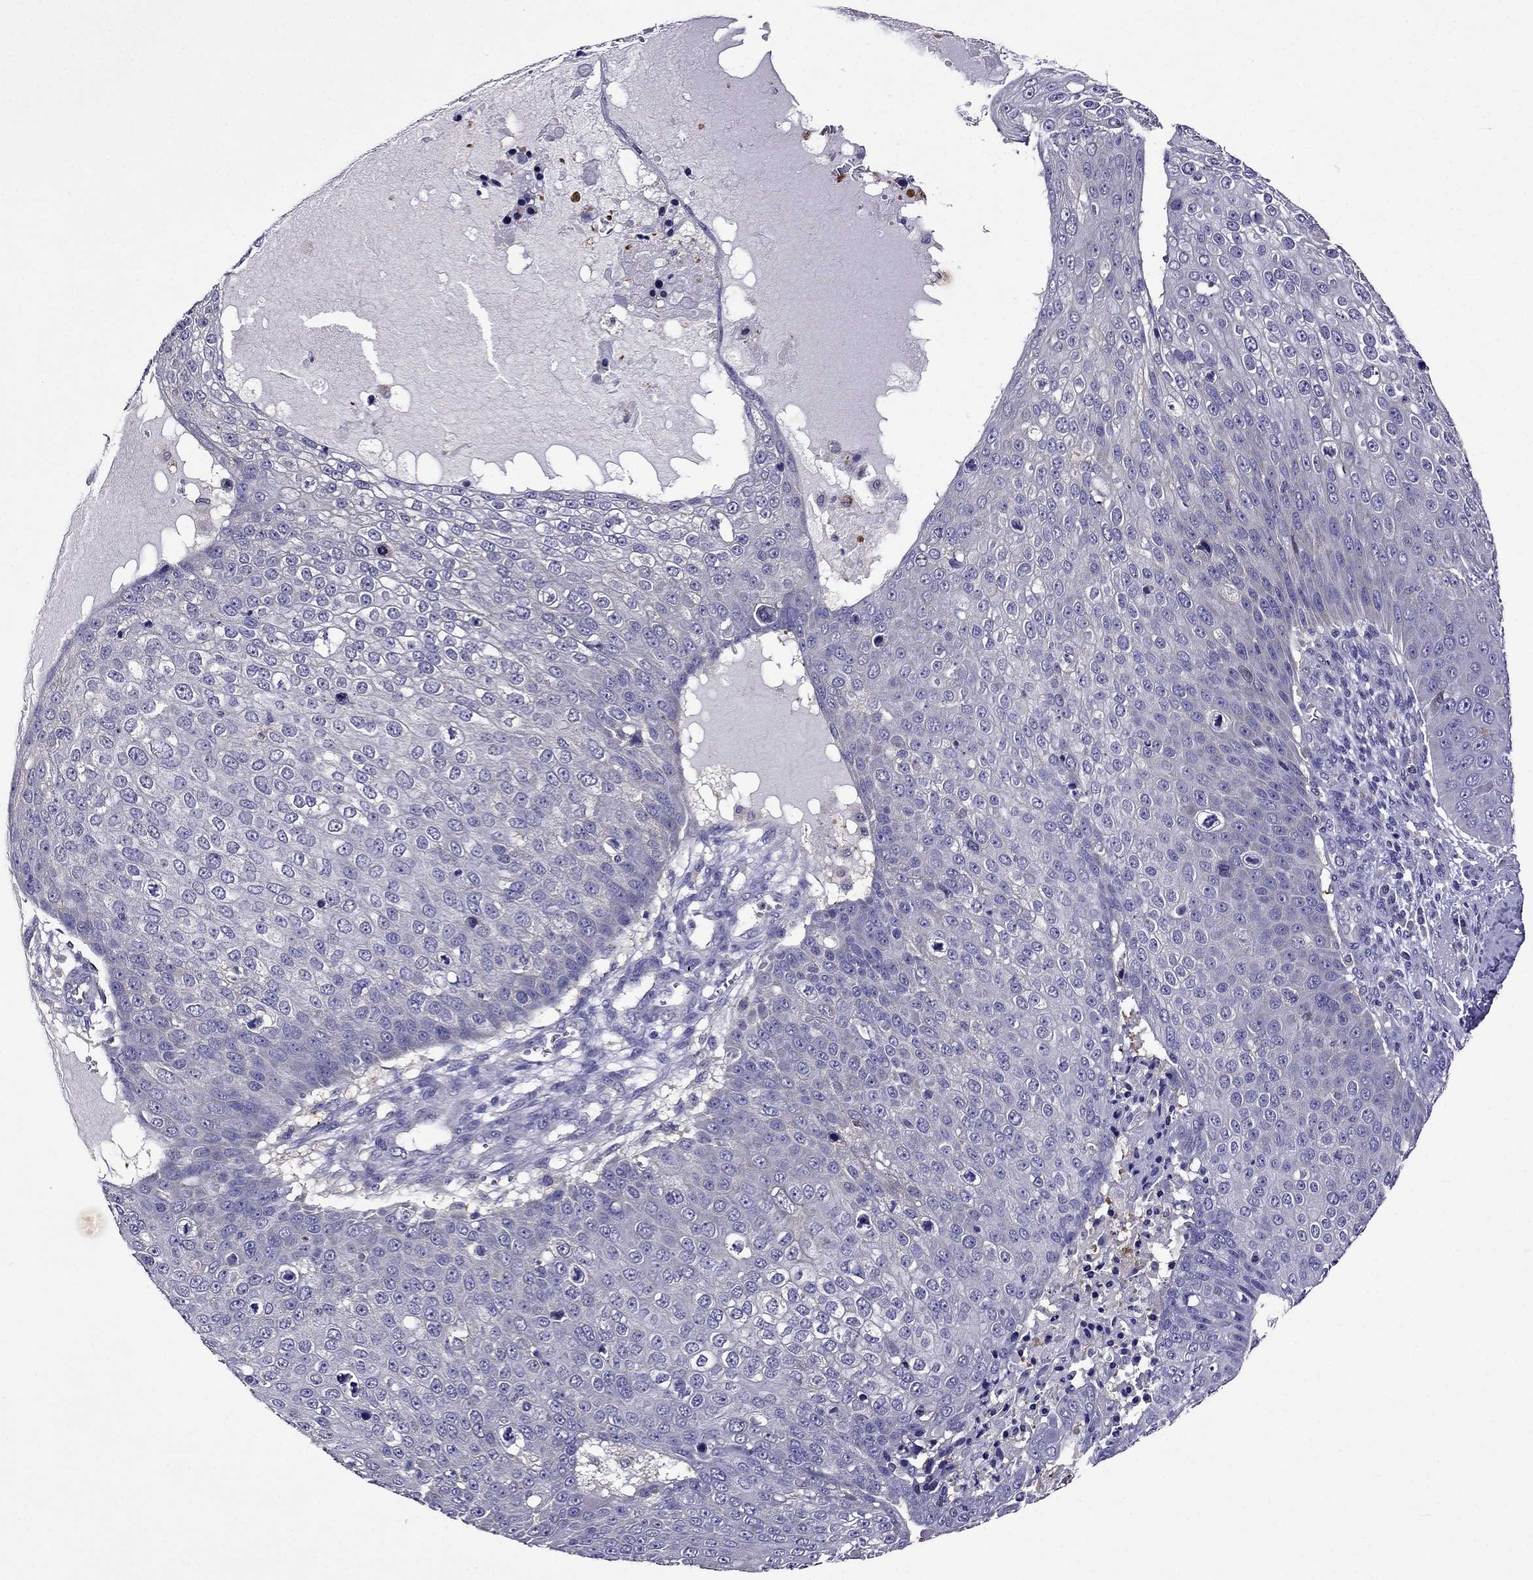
{"staining": {"intensity": "negative", "quantity": "none", "location": "none"}, "tissue": "skin cancer", "cell_type": "Tumor cells", "image_type": "cancer", "snomed": [{"axis": "morphology", "description": "Squamous cell carcinoma, NOS"}, {"axis": "topography", "description": "Skin"}], "caption": "Tumor cells show no significant expression in skin cancer.", "gene": "NKX3-1", "patient": {"sex": "male", "age": 71}}